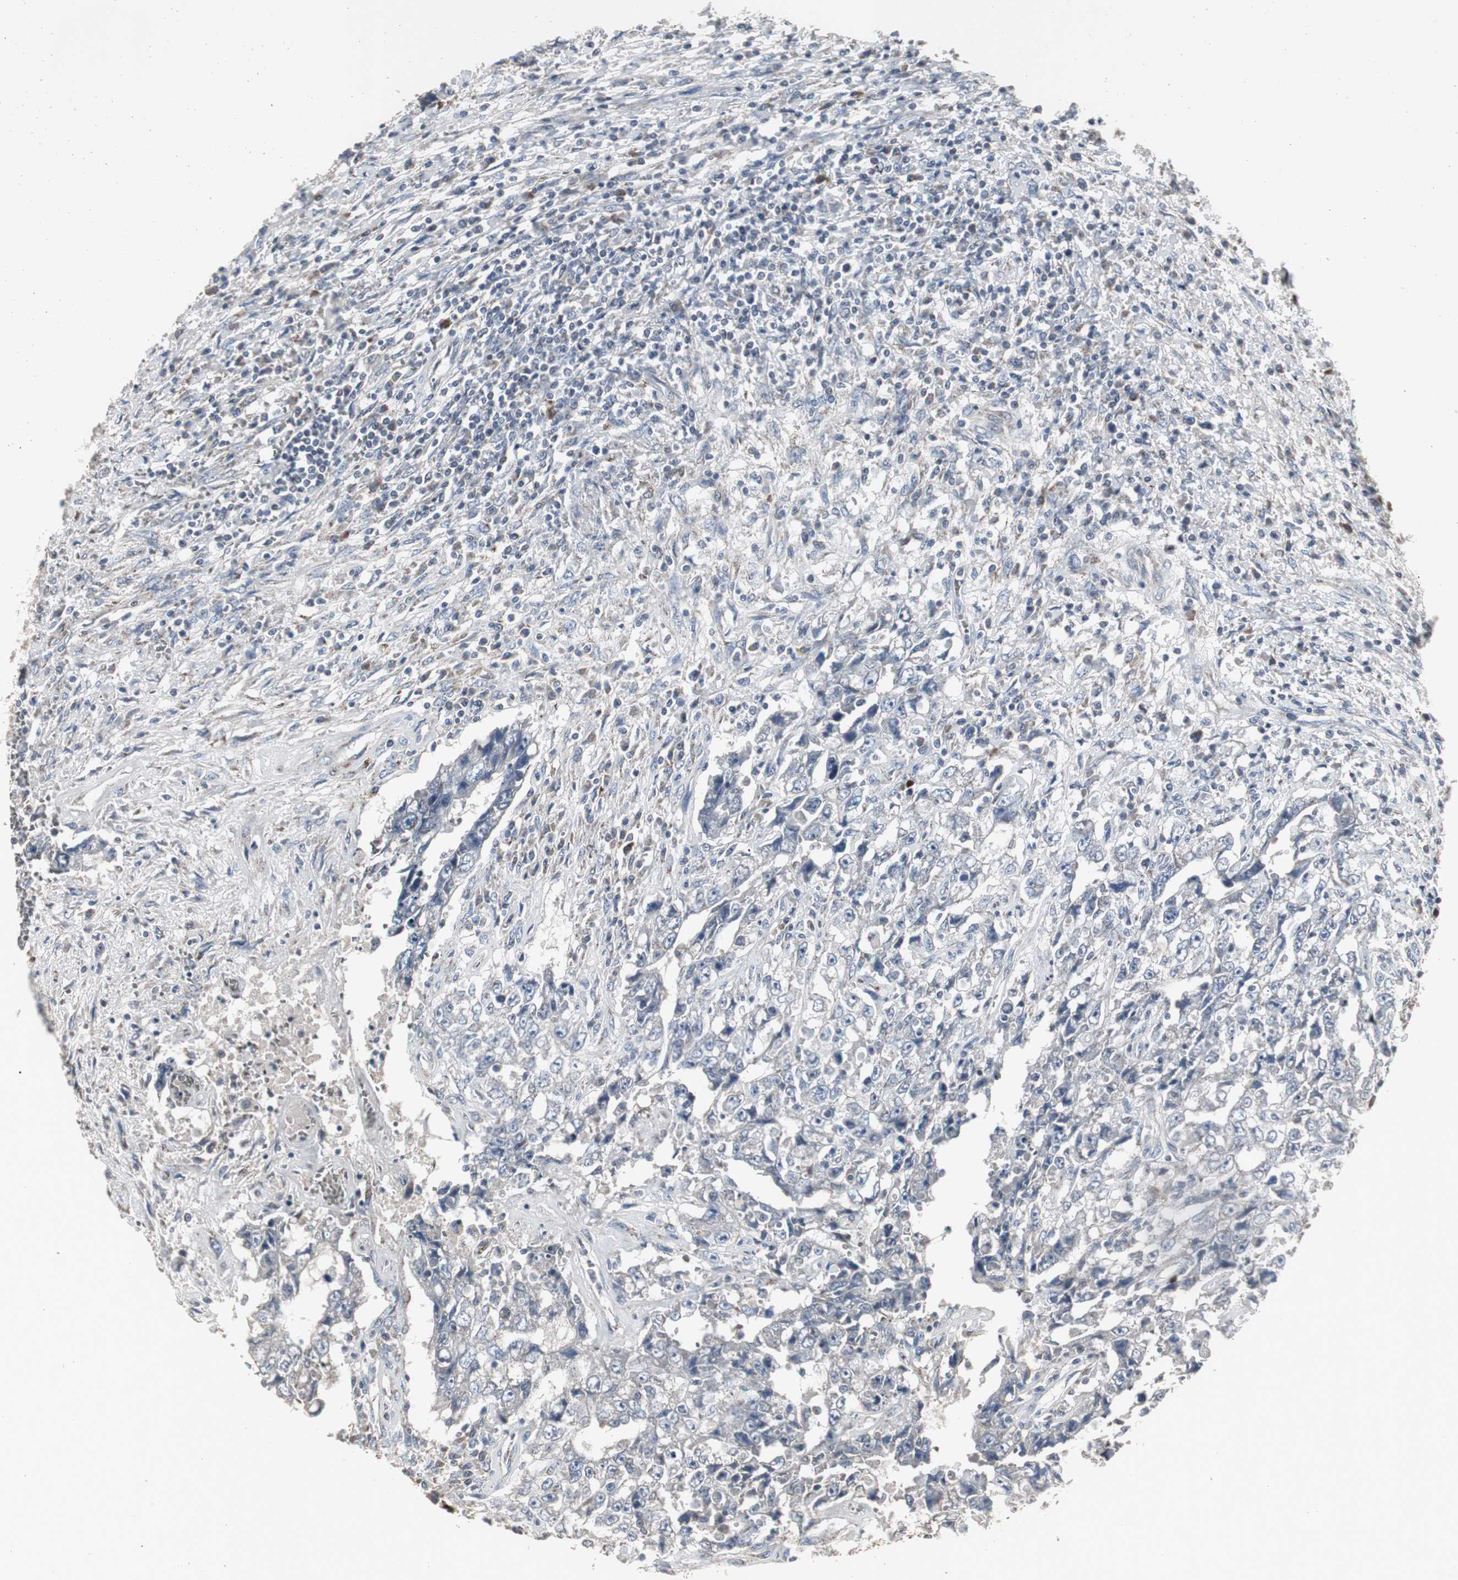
{"staining": {"intensity": "negative", "quantity": "none", "location": "none"}, "tissue": "testis cancer", "cell_type": "Tumor cells", "image_type": "cancer", "snomed": [{"axis": "morphology", "description": "Carcinoma, Embryonal, NOS"}, {"axis": "topography", "description": "Testis"}], "caption": "DAB (3,3'-diaminobenzidine) immunohistochemical staining of testis cancer (embryonal carcinoma) reveals no significant staining in tumor cells.", "gene": "ACAA1", "patient": {"sex": "male", "age": 26}}